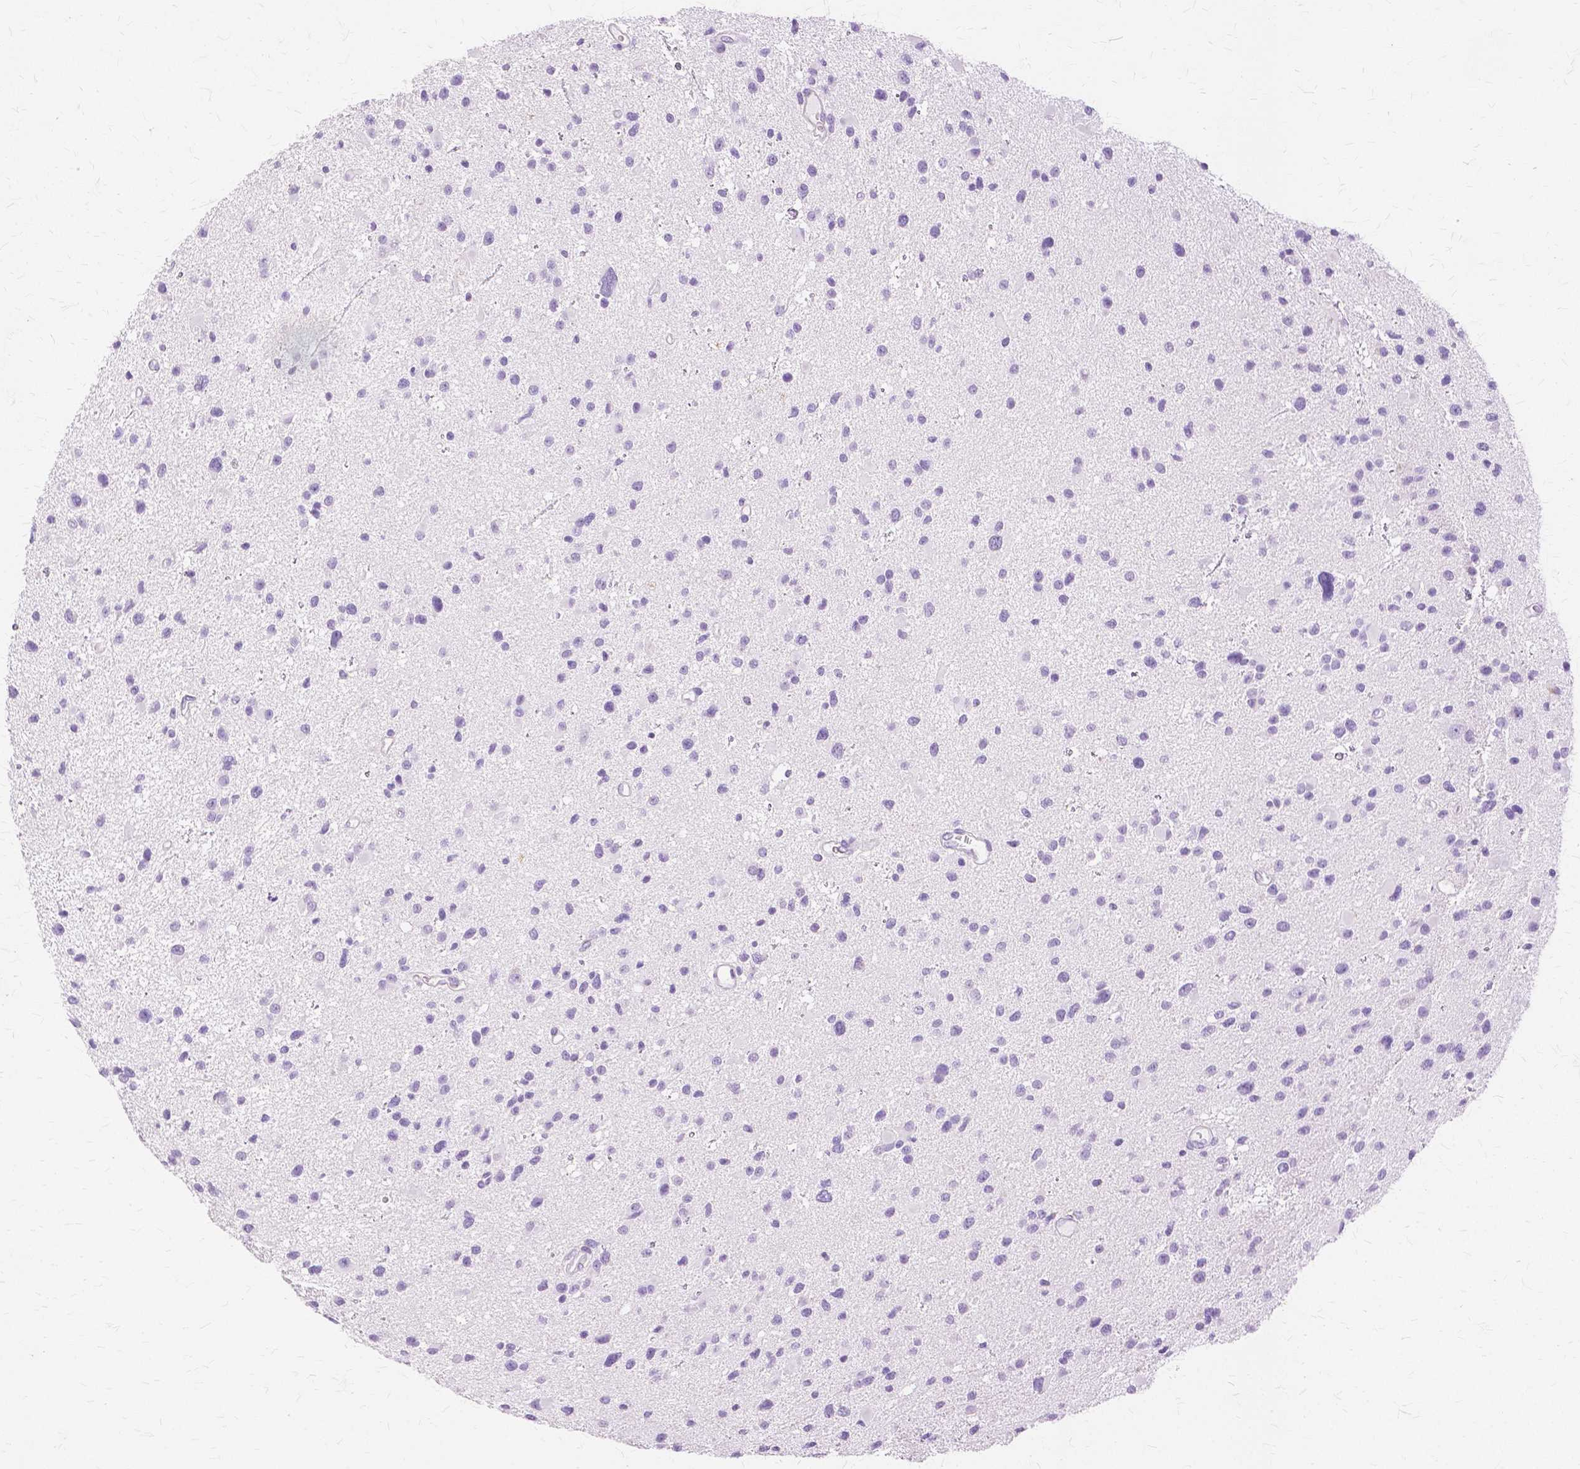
{"staining": {"intensity": "negative", "quantity": "none", "location": "none"}, "tissue": "glioma", "cell_type": "Tumor cells", "image_type": "cancer", "snomed": [{"axis": "morphology", "description": "Glioma, malignant, Low grade"}, {"axis": "topography", "description": "Brain"}], "caption": "There is no significant positivity in tumor cells of glioma.", "gene": "TGM1", "patient": {"sex": "female", "age": 32}}